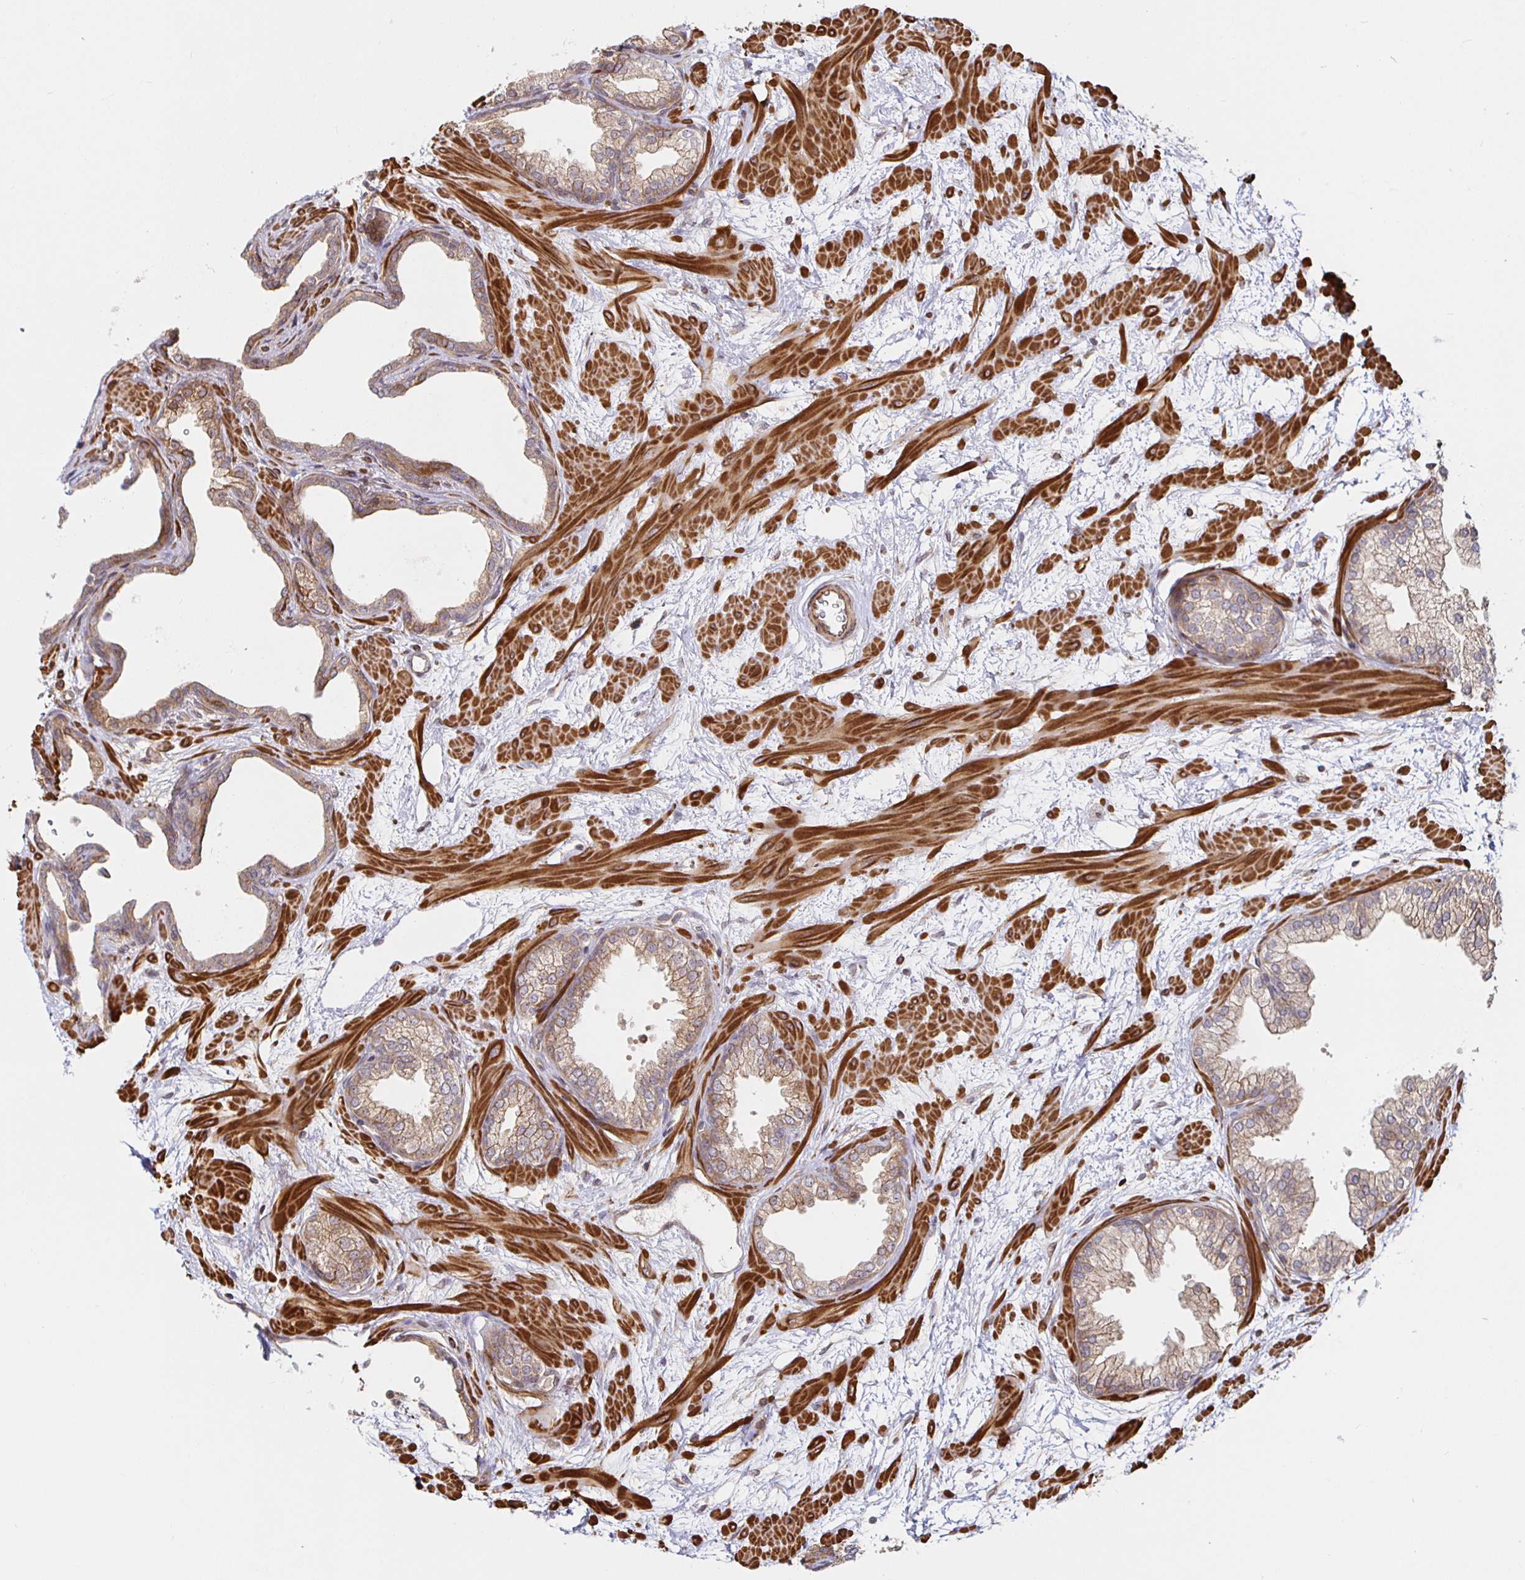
{"staining": {"intensity": "weak", "quantity": "25%-75%", "location": "cytoplasmic/membranous"}, "tissue": "prostate", "cell_type": "Glandular cells", "image_type": "normal", "snomed": [{"axis": "morphology", "description": "Normal tissue, NOS"}, {"axis": "topography", "description": "Prostate"}], "caption": "Protein staining demonstrates weak cytoplasmic/membranous staining in approximately 25%-75% of glandular cells in normal prostate. (Stains: DAB (3,3'-diaminobenzidine) in brown, nuclei in blue, Microscopy: brightfield microscopy at high magnification).", "gene": "STRAP", "patient": {"sex": "male", "age": 37}}